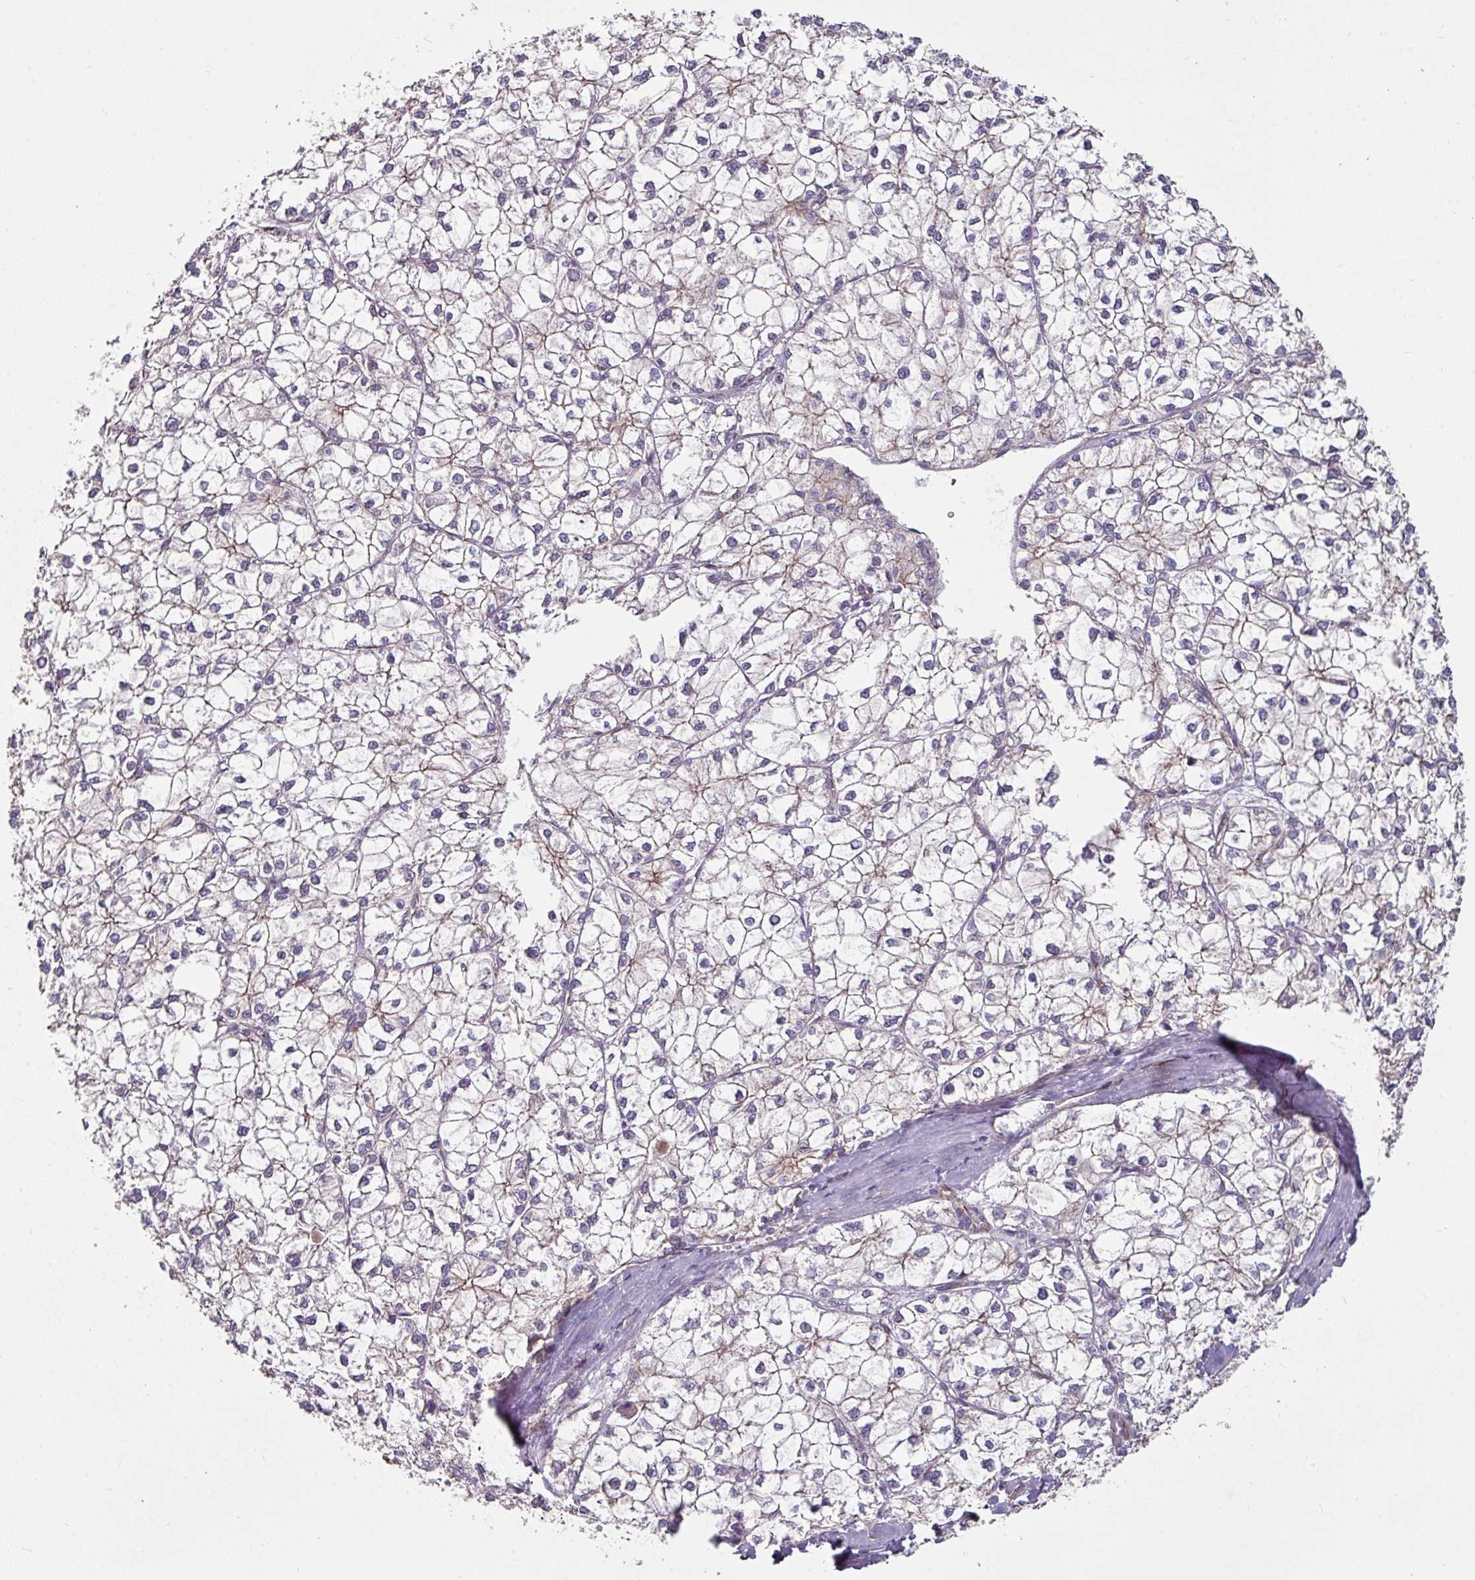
{"staining": {"intensity": "weak", "quantity": "<25%", "location": "cytoplasmic/membranous"}, "tissue": "liver cancer", "cell_type": "Tumor cells", "image_type": "cancer", "snomed": [{"axis": "morphology", "description": "Carcinoma, Hepatocellular, NOS"}, {"axis": "topography", "description": "Liver"}], "caption": "IHC histopathology image of liver cancer stained for a protein (brown), which shows no positivity in tumor cells.", "gene": "JUP", "patient": {"sex": "female", "age": 43}}